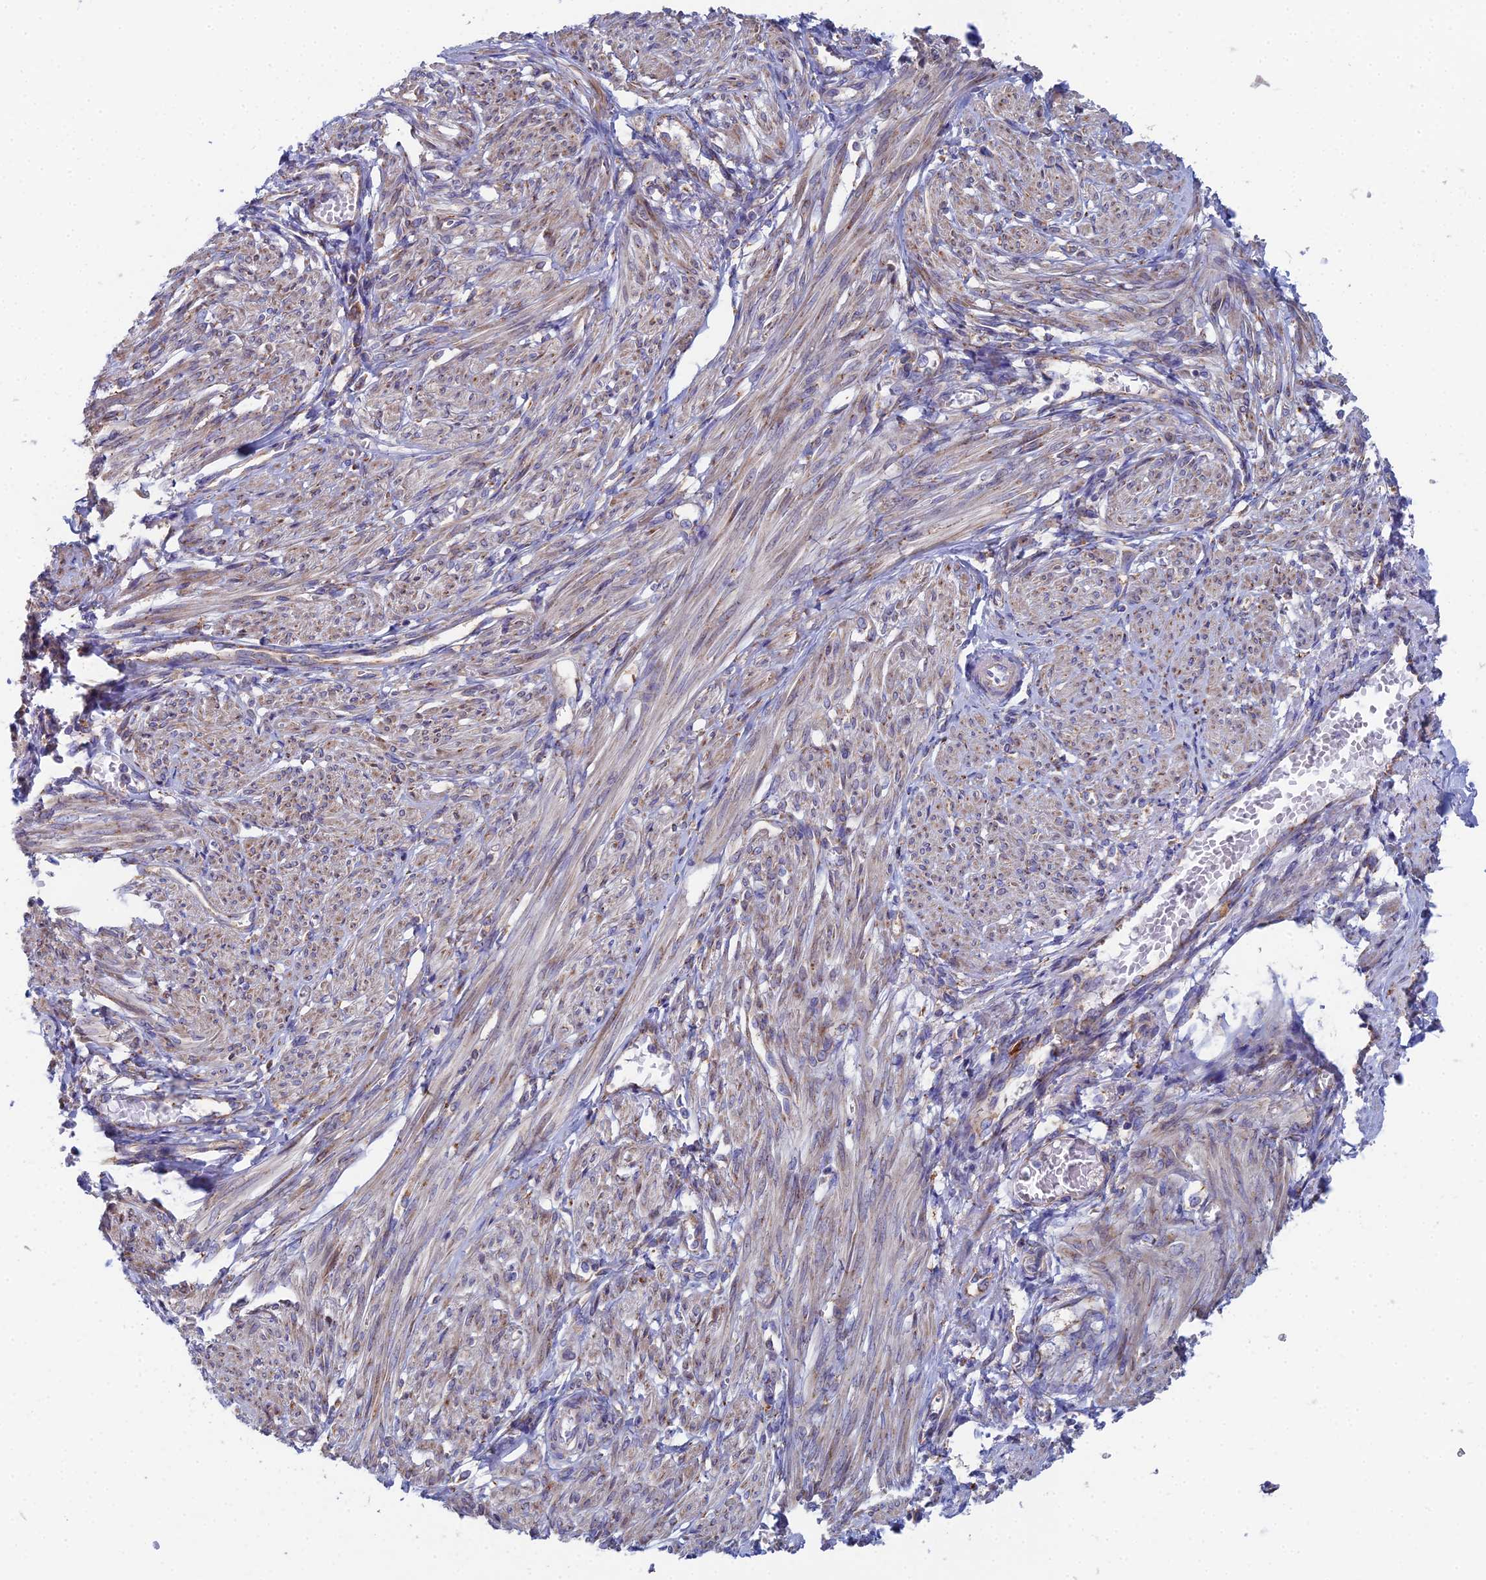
{"staining": {"intensity": "weak", "quantity": "25%-75%", "location": "cytoplasmic/membranous"}, "tissue": "smooth muscle", "cell_type": "Smooth muscle cells", "image_type": "normal", "snomed": [{"axis": "morphology", "description": "Normal tissue, NOS"}, {"axis": "topography", "description": "Smooth muscle"}], "caption": "Smooth muscle stained with DAB (3,3'-diaminobenzidine) immunohistochemistry shows low levels of weak cytoplasmic/membranous staining in about 25%-75% of smooth muscle cells.", "gene": "CLCN3", "patient": {"sex": "female", "age": 39}}